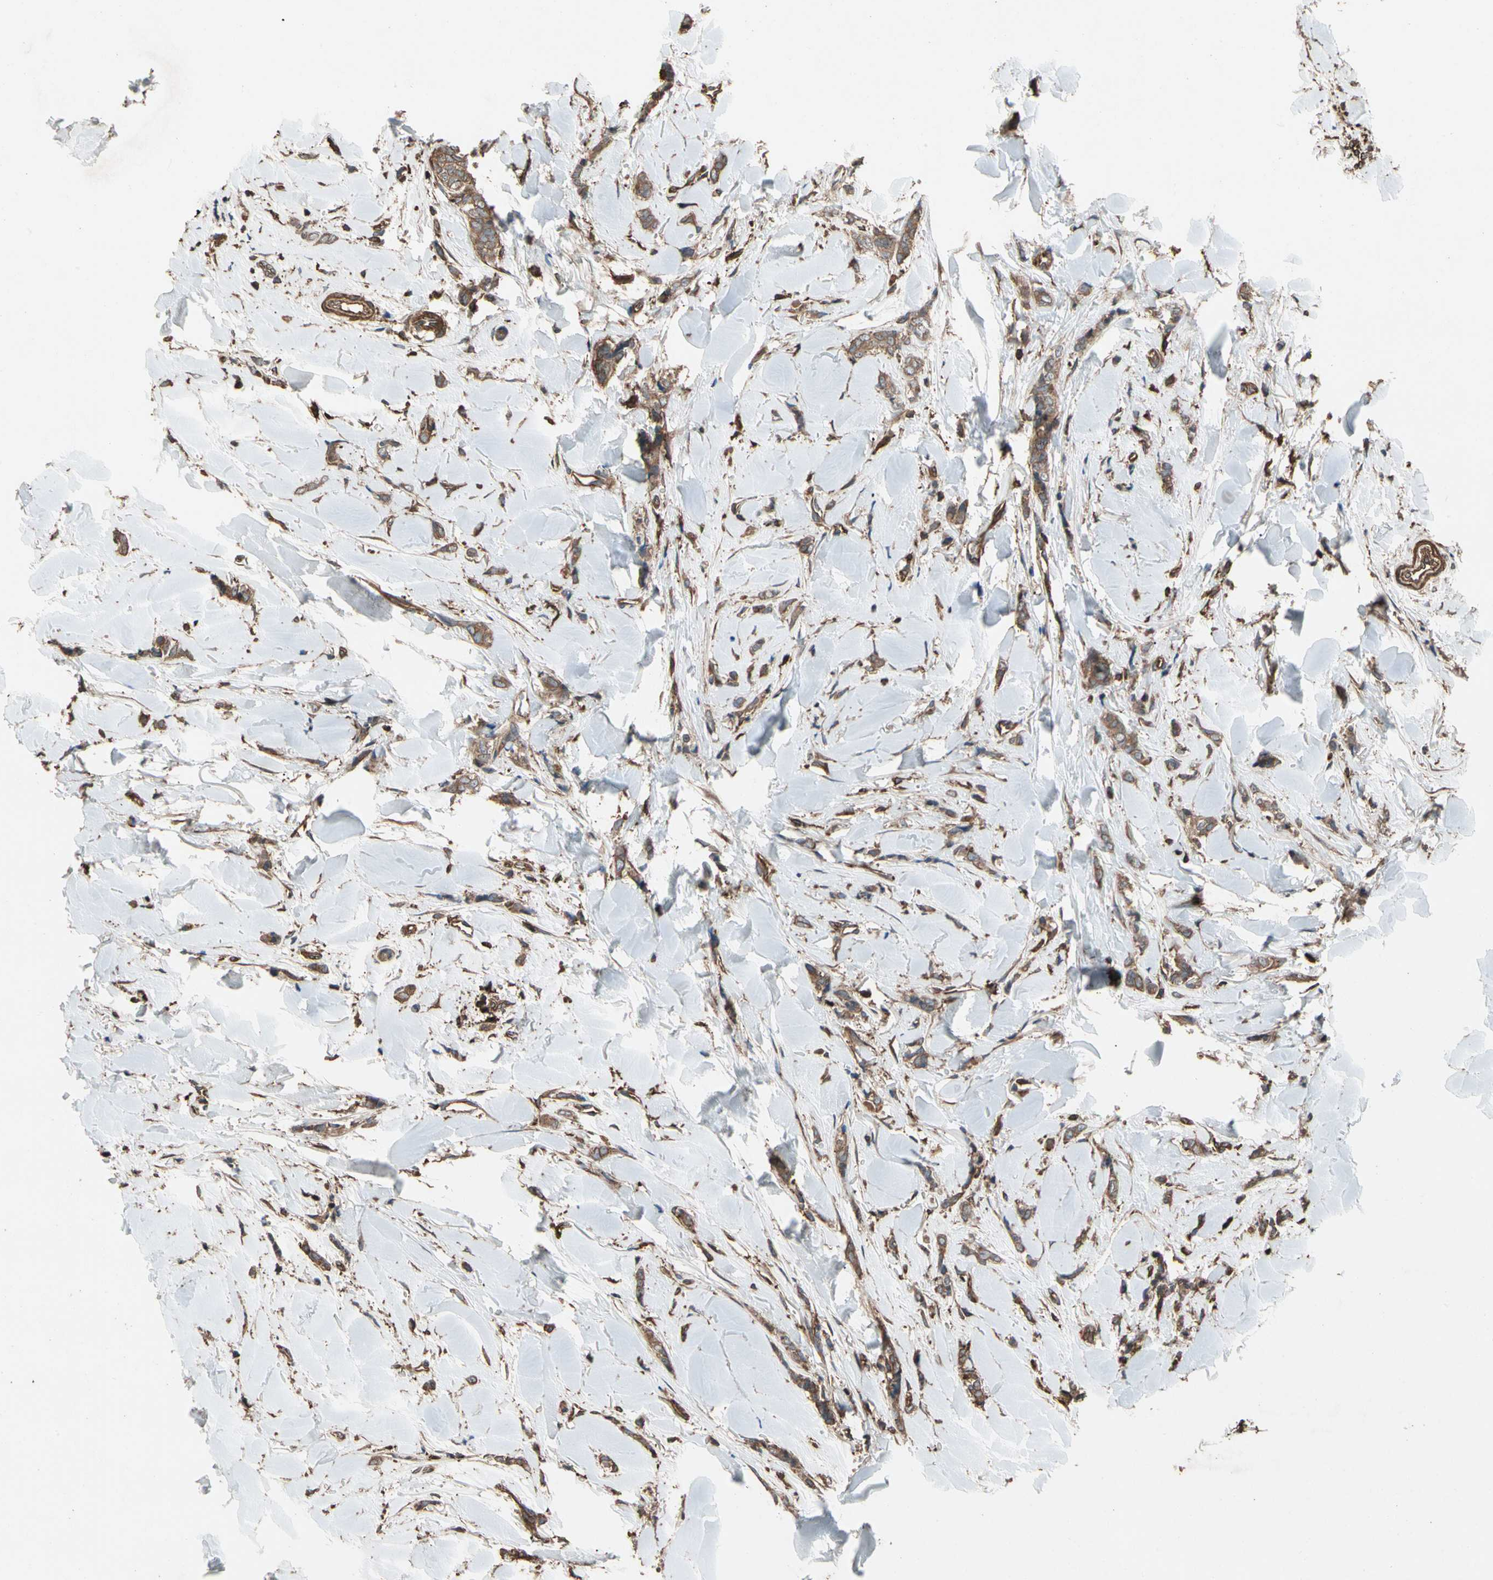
{"staining": {"intensity": "moderate", "quantity": ">75%", "location": "cytoplasmic/membranous"}, "tissue": "breast cancer", "cell_type": "Tumor cells", "image_type": "cancer", "snomed": [{"axis": "morphology", "description": "Lobular carcinoma"}, {"axis": "topography", "description": "Skin"}, {"axis": "topography", "description": "Breast"}], "caption": "Lobular carcinoma (breast) stained with DAB (3,3'-diaminobenzidine) IHC demonstrates medium levels of moderate cytoplasmic/membranous staining in approximately >75% of tumor cells.", "gene": "AGBL2", "patient": {"sex": "female", "age": 46}}